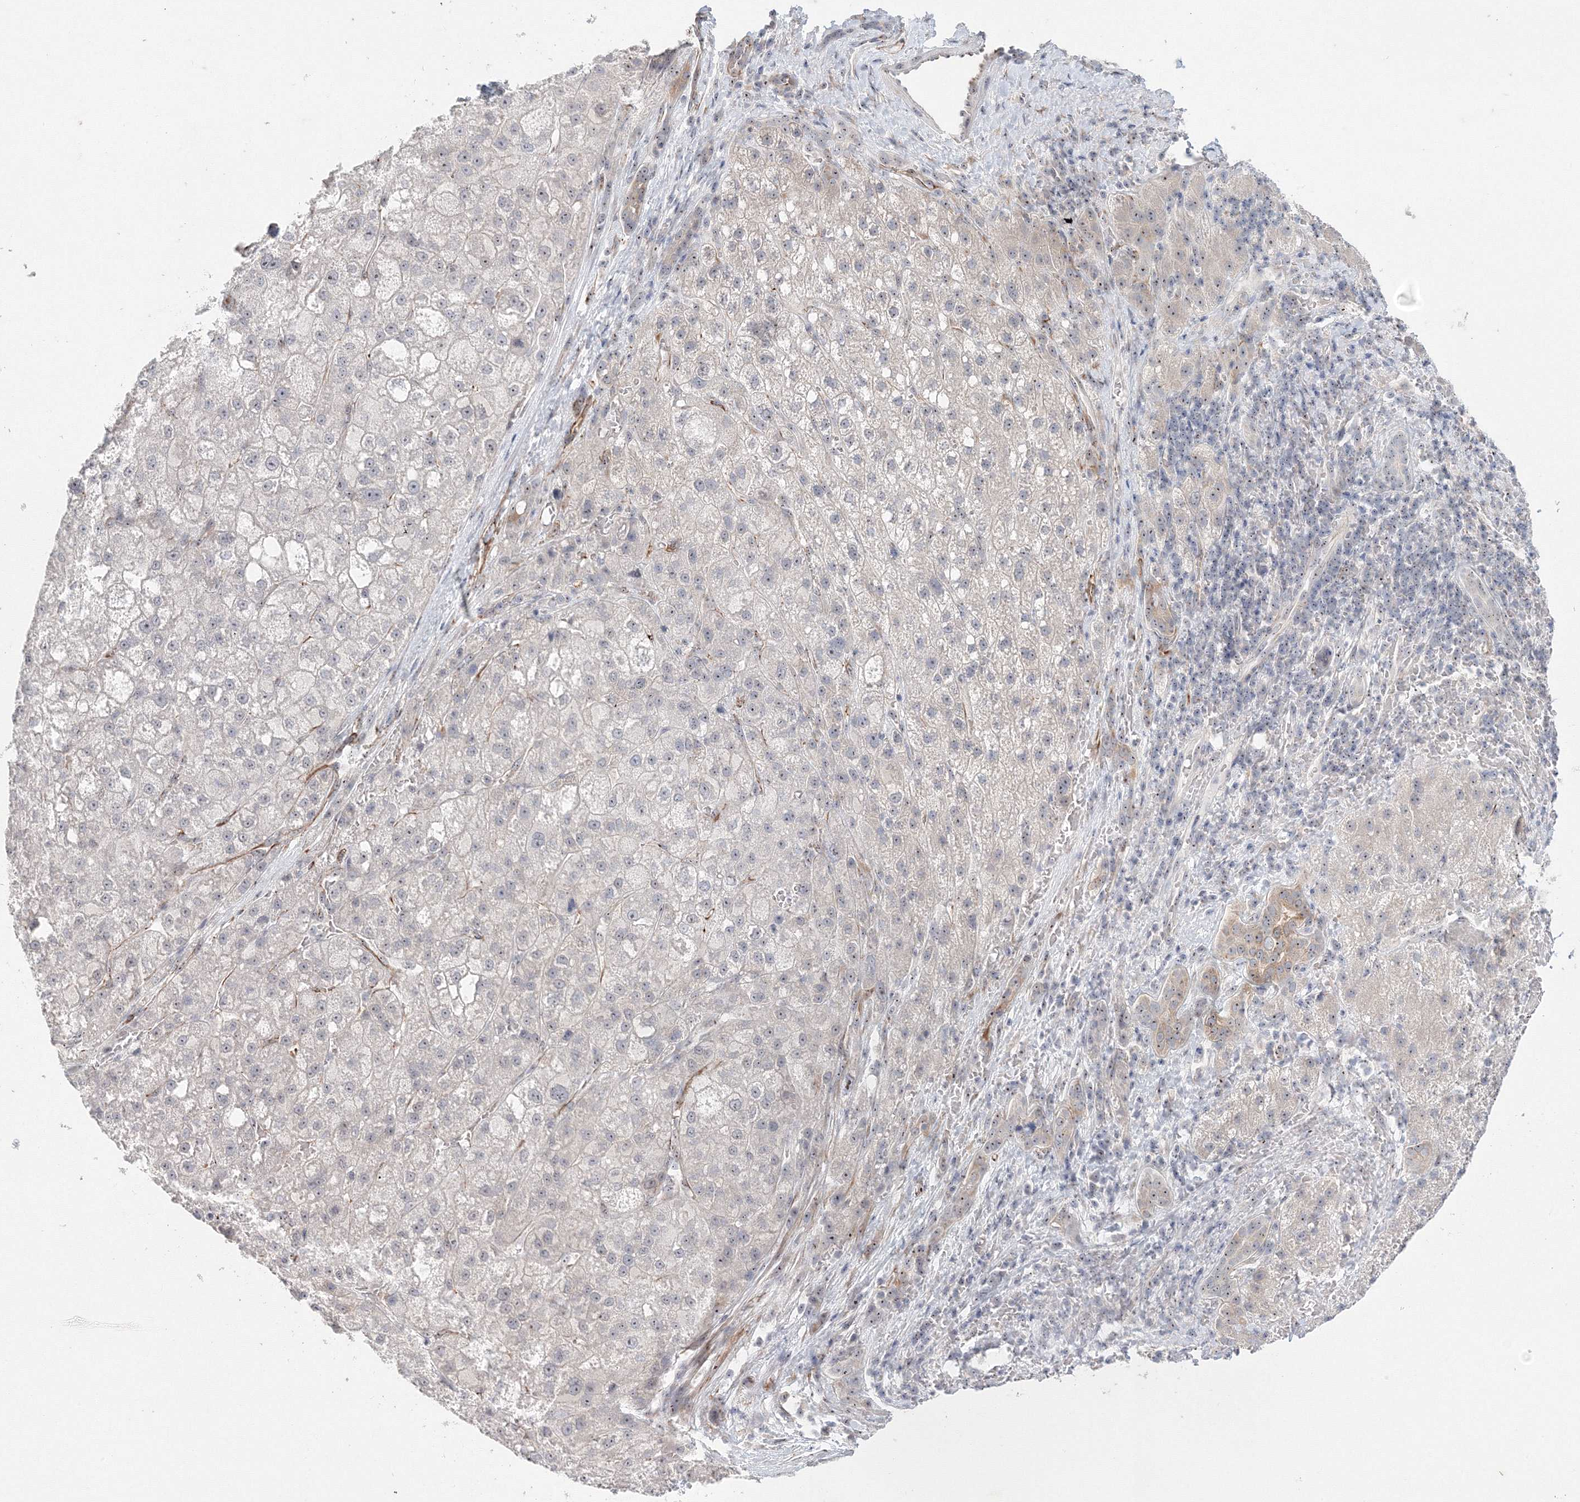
{"staining": {"intensity": "negative", "quantity": "none", "location": "none"}, "tissue": "liver cancer", "cell_type": "Tumor cells", "image_type": "cancer", "snomed": [{"axis": "morphology", "description": "Carcinoma, Hepatocellular, NOS"}, {"axis": "topography", "description": "Liver"}], "caption": "Immunohistochemical staining of human liver cancer (hepatocellular carcinoma) demonstrates no significant expression in tumor cells. Nuclei are stained in blue.", "gene": "SIRT7", "patient": {"sex": "male", "age": 57}}